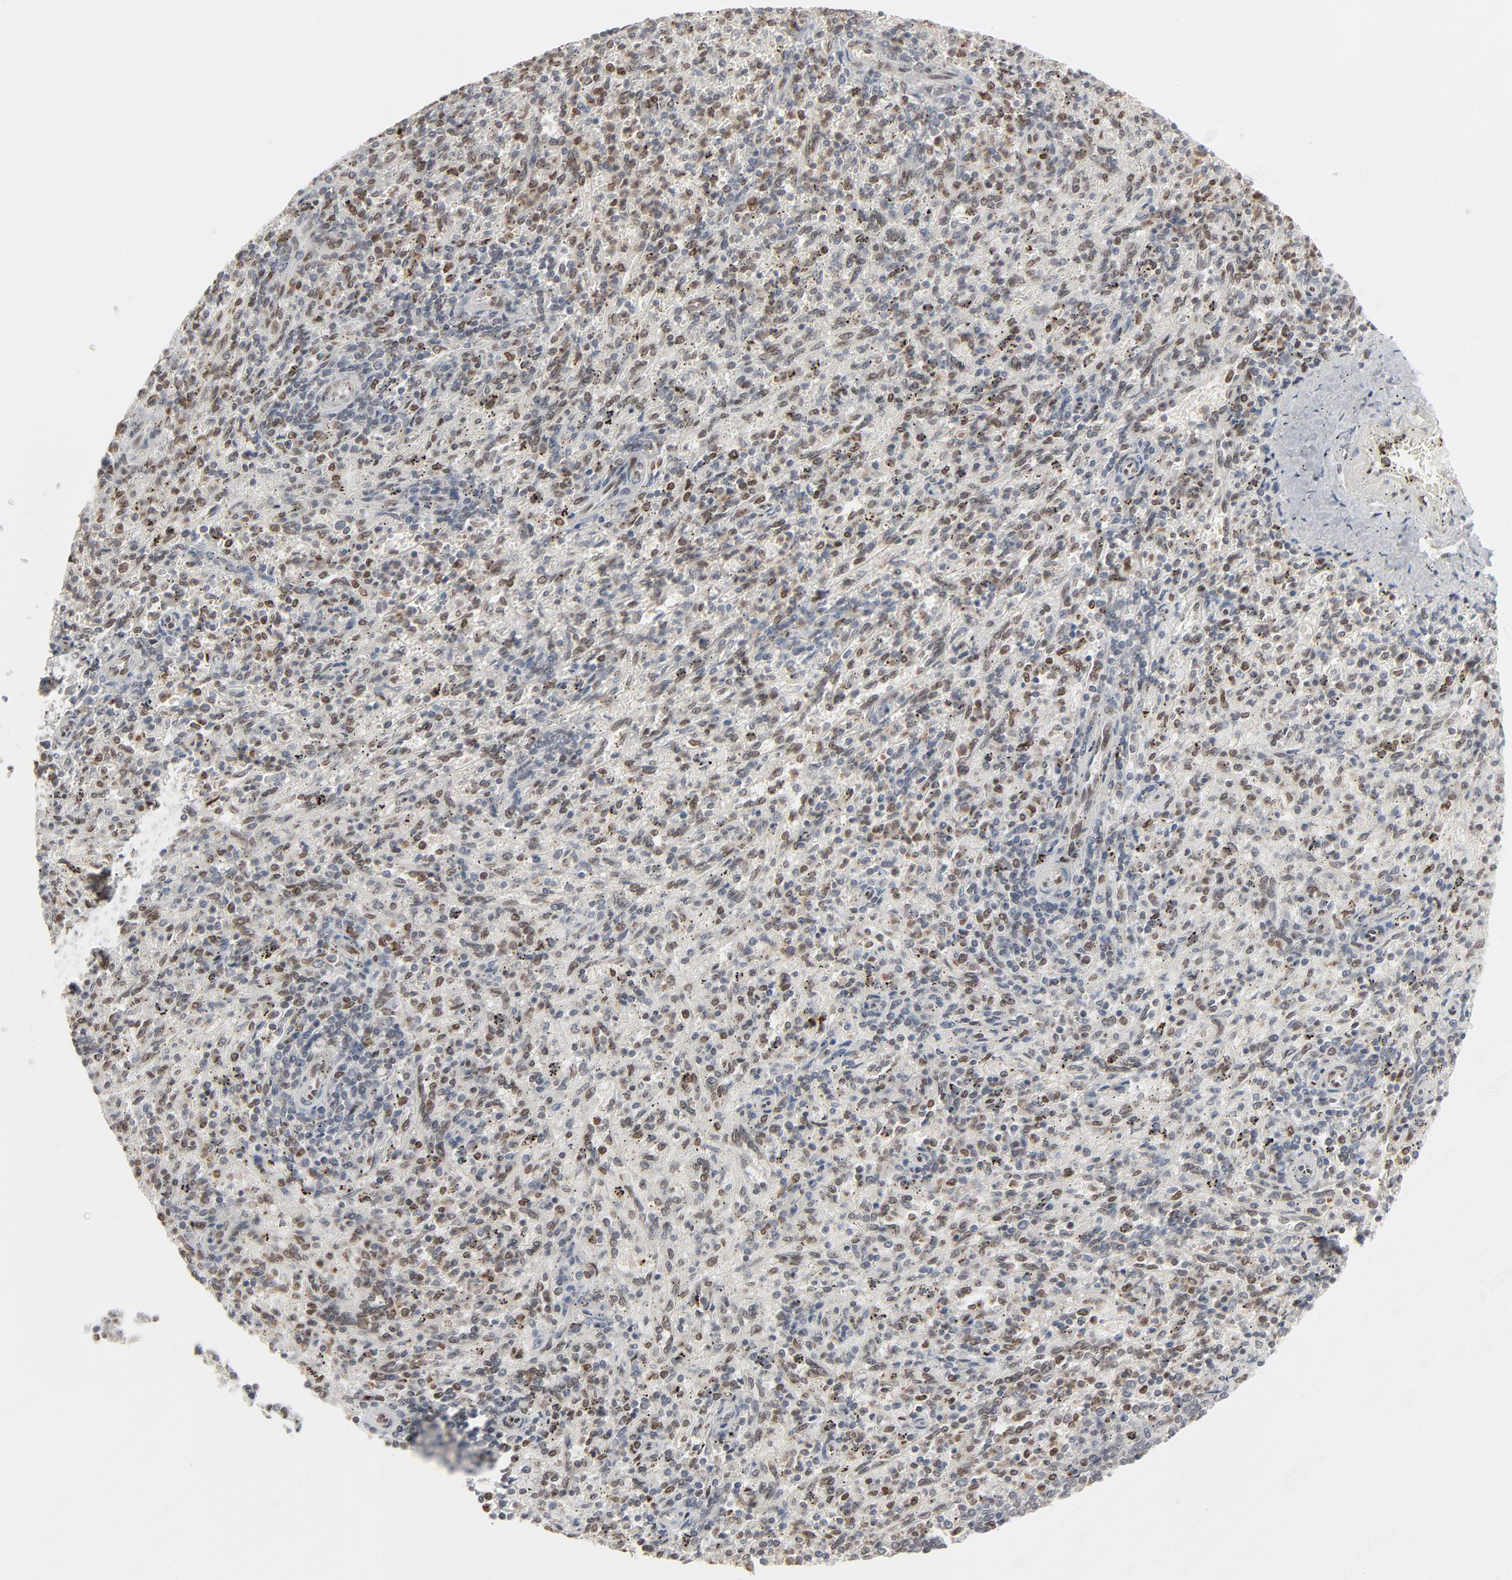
{"staining": {"intensity": "moderate", "quantity": "25%-75%", "location": "nuclear"}, "tissue": "spleen", "cell_type": "Cells in red pulp", "image_type": "normal", "snomed": [{"axis": "morphology", "description": "Normal tissue, NOS"}, {"axis": "topography", "description": "Spleen"}], "caption": "Immunohistochemical staining of benign spleen shows medium levels of moderate nuclear expression in about 25%-75% of cells in red pulp. Nuclei are stained in blue.", "gene": "CUX1", "patient": {"sex": "female", "age": 10}}